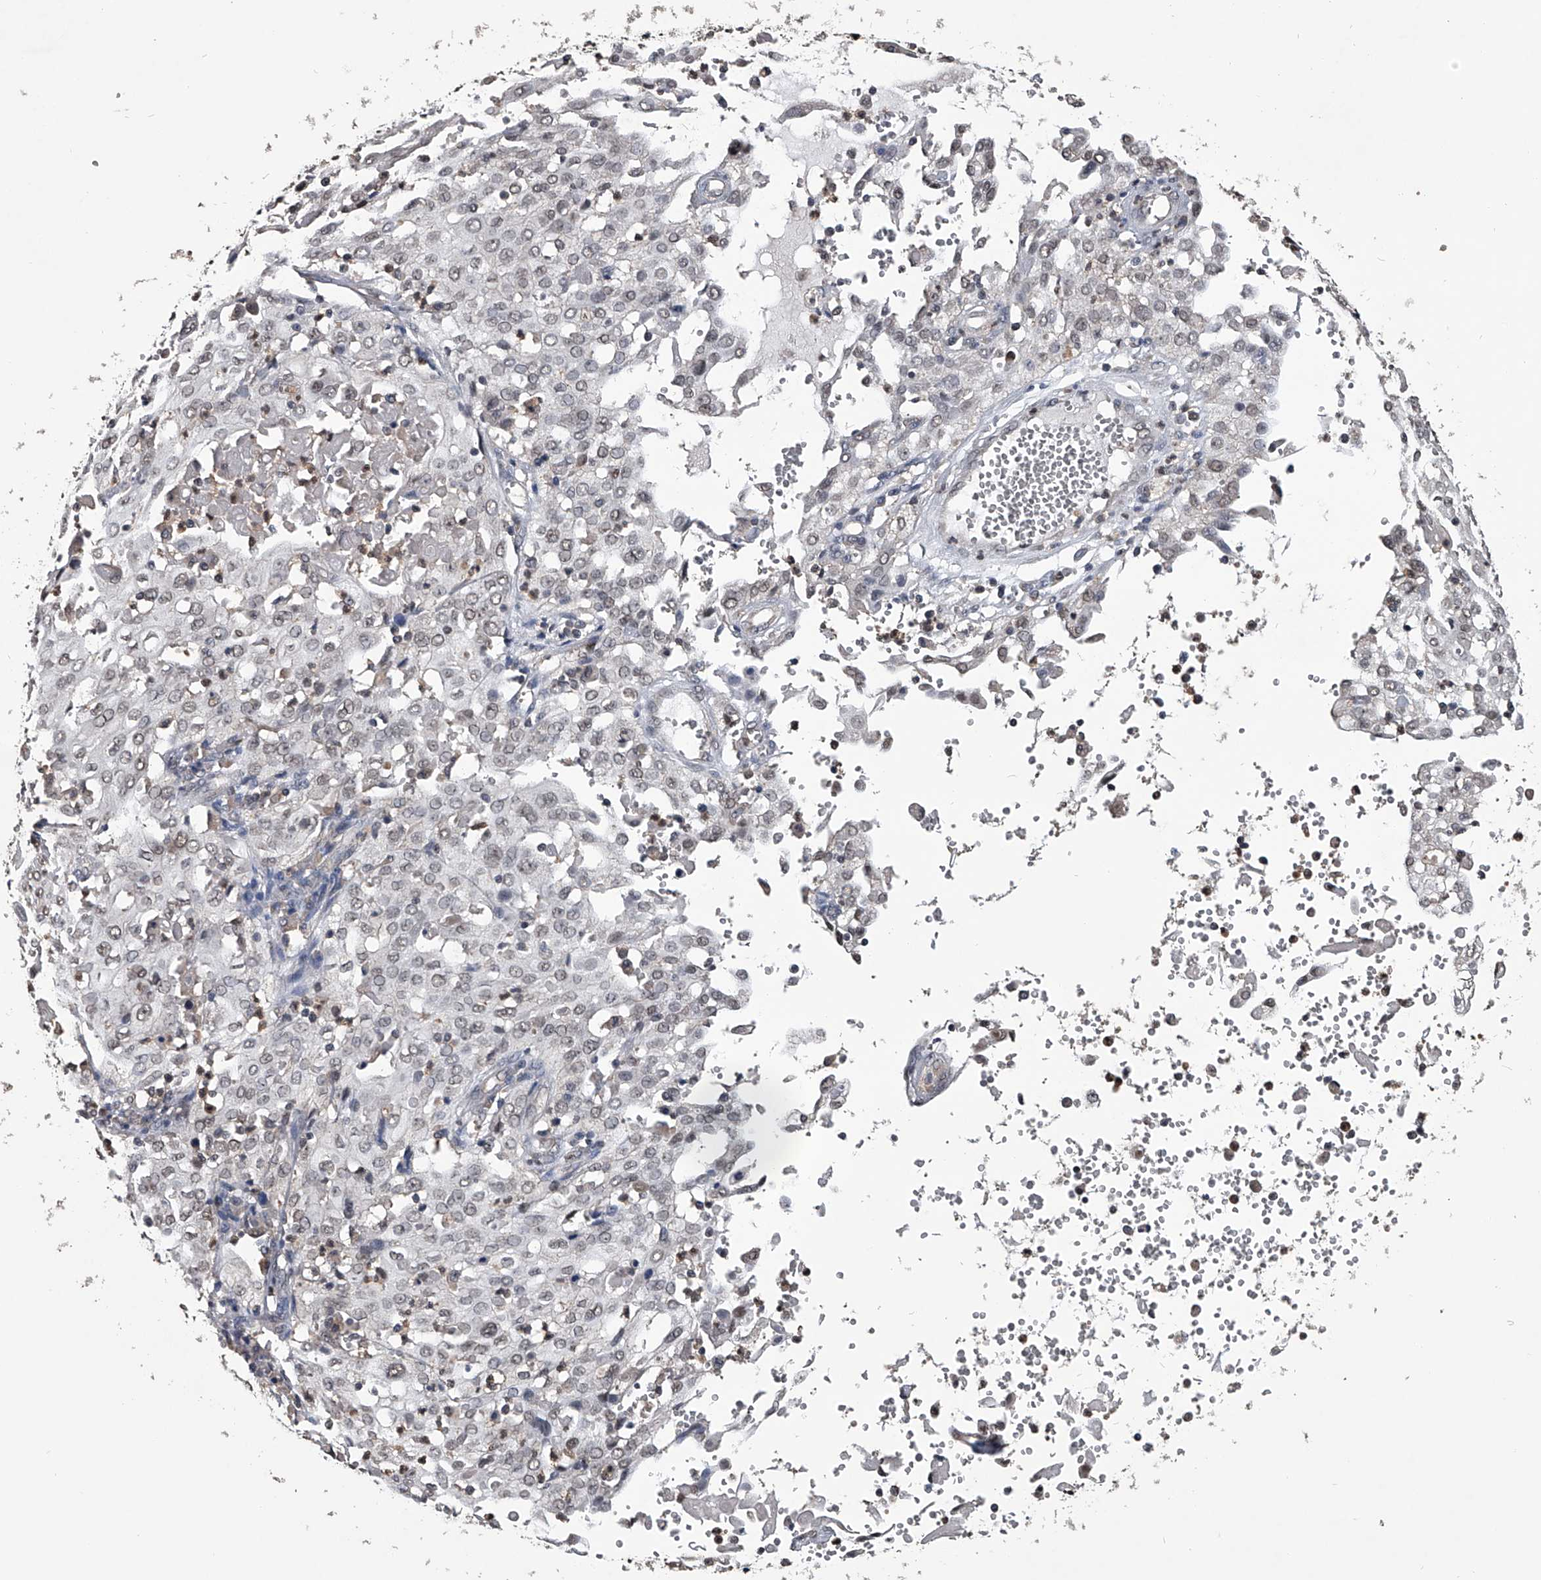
{"staining": {"intensity": "weak", "quantity": "<25%", "location": "nuclear"}, "tissue": "cervical cancer", "cell_type": "Tumor cells", "image_type": "cancer", "snomed": [{"axis": "morphology", "description": "Squamous cell carcinoma, NOS"}, {"axis": "topography", "description": "Cervix"}], "caption": "Photomicrograph shows no significant protein expression in tumor cells of cervical cancer (squamous cell carcinoma).", "gene": "TSNAX", "patient": {"sex": "female", "age": 39}}